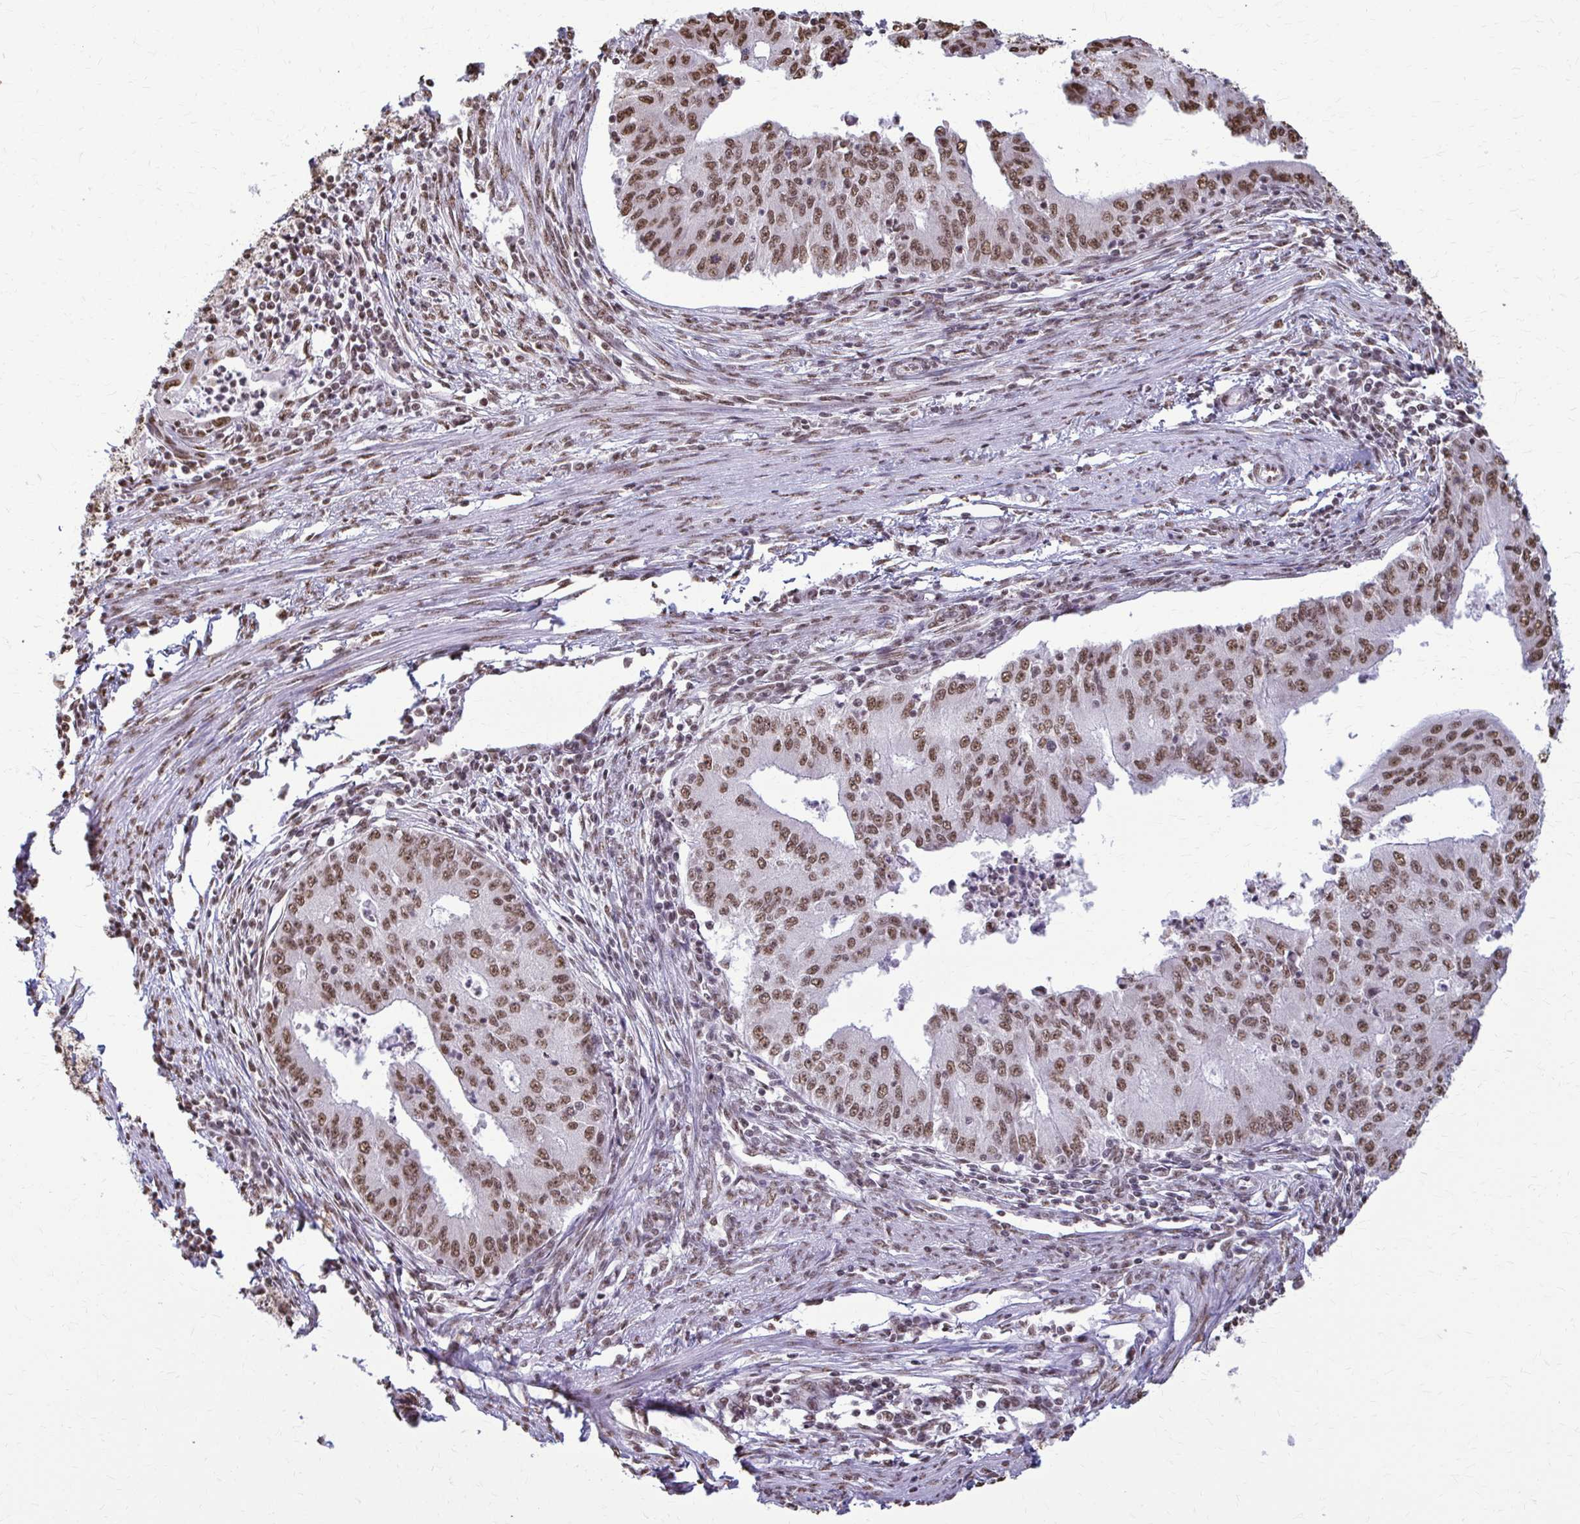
{"staining": {"intensity": "moderate", "quantity": ">75%", "location": "nuclear"}, "tissue": "endometrial cancer", "cell_type": "Tumor cells", "image_type": "cancer", "snomed": [{"axis": "morphology", "description": "Adenocarcinoma, NOS"}, {"axis": "topography", "description": "Endometrium"}], "caption": "Tumor cells exhibit medium levels of moderate nuclear expression in about >75% of cells in human endometrial cancer.", "gene": "SNRPA", "patient": {"sex": "female", "age": 50}}